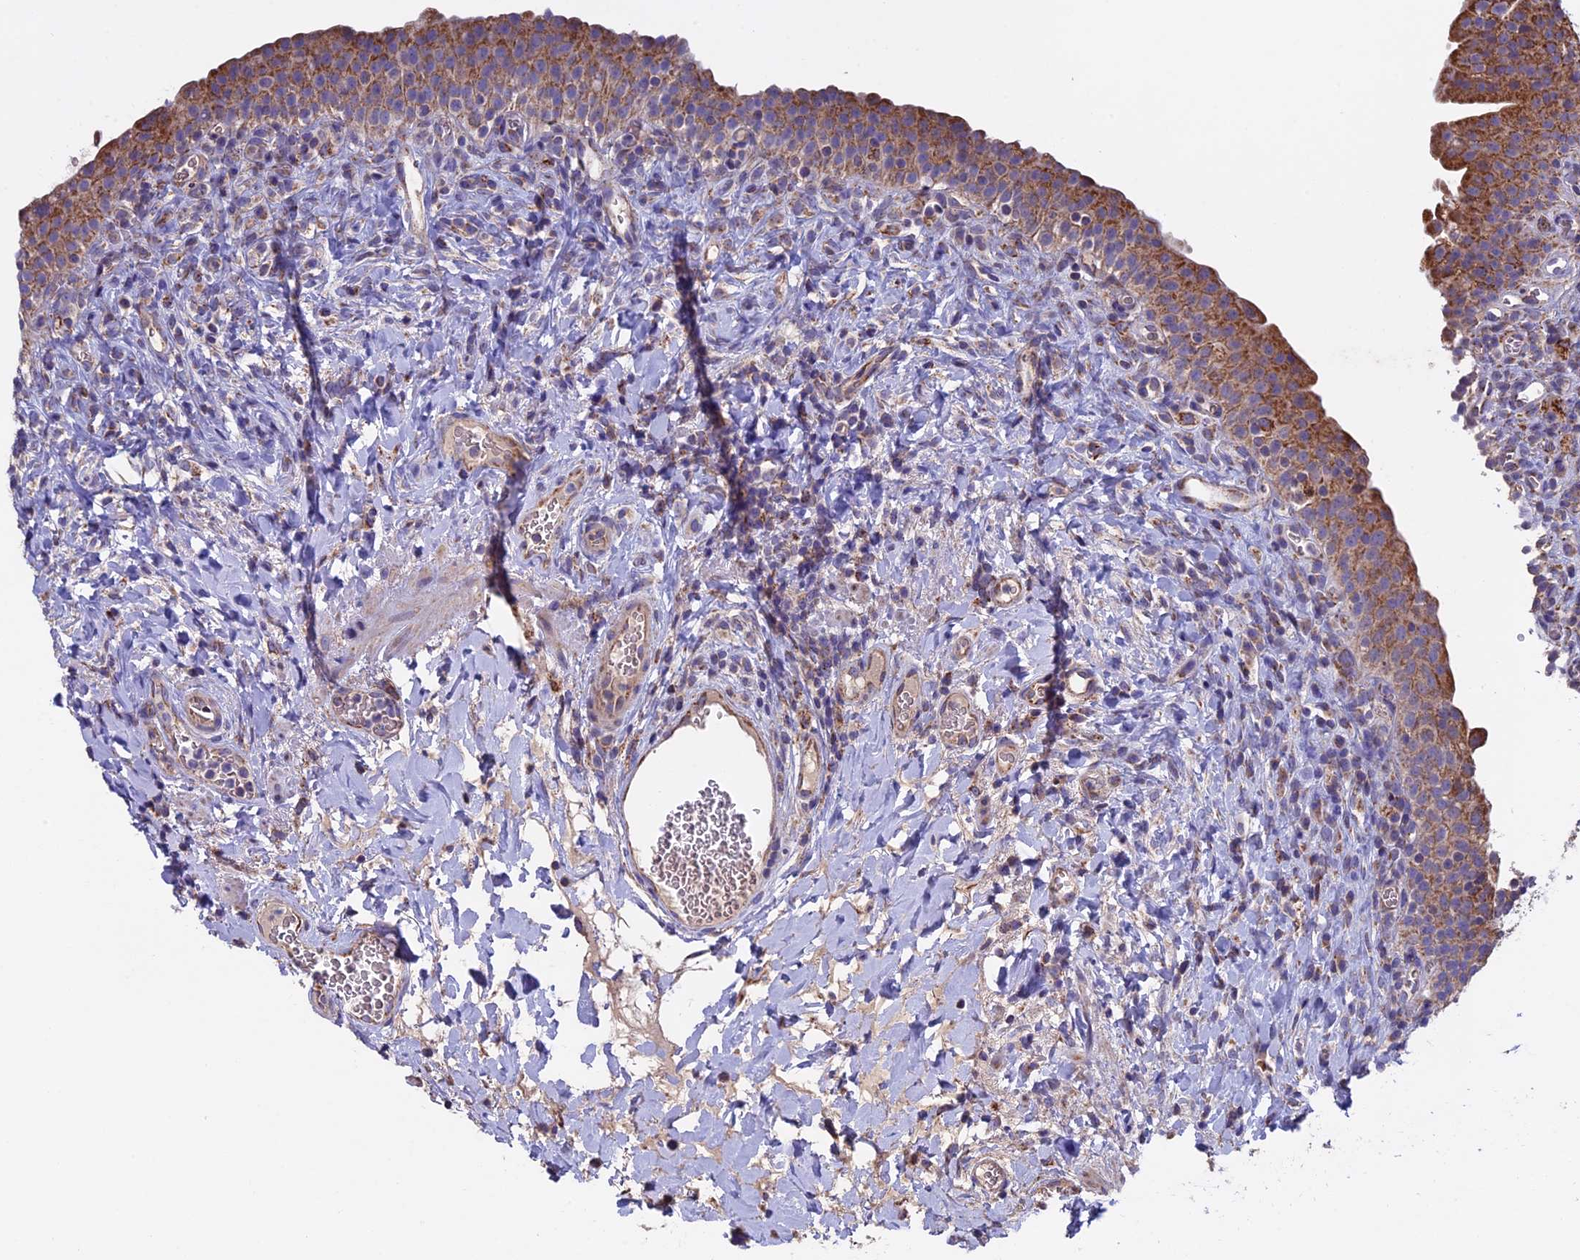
{"staining": {"intensity": "moderate", "quantity": "25%-75%", "location": "cytoplasmic/membranous"}, "tissue": "urinary bladder", "cell_type": "Urothelial cells", "image_type": "normal", "snomed": [{"axis": "morphology", "description": "Normal tissue, NOS"}, {"axis": "morphology", "description": "Inflammation, NOS"}, {"axis": "topography", "description": "Urinary bladder"}], "caption": "The micrograph reveals immunohistochemical staining of benign urinary bladder. There is moderate cytoplasmic/membranous positivity is present in approximately 25%-75% of urothelial cells.", "gene": "RNF17", "patient": {"sex": "male", "age": 64}}